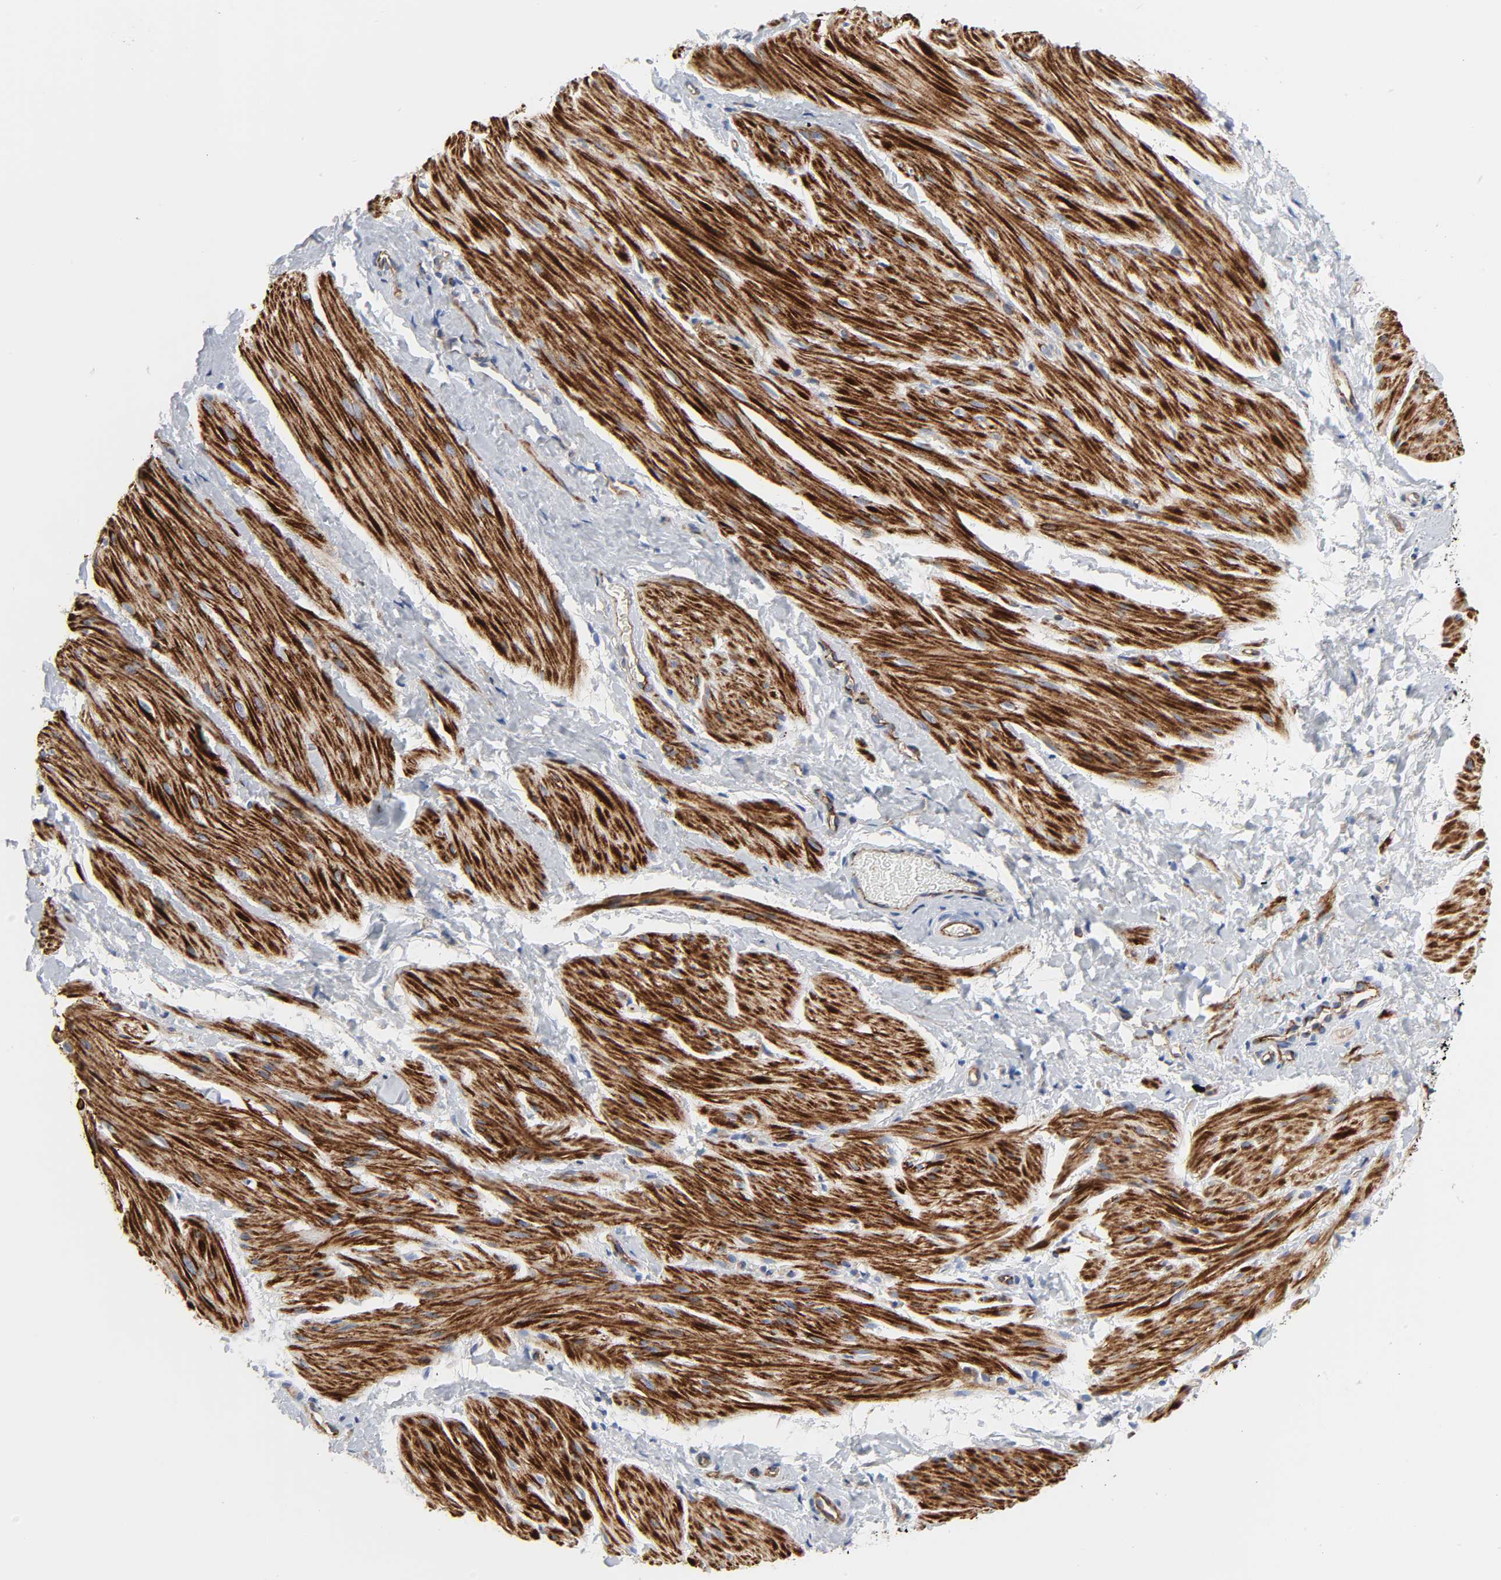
{"staining": {"intensity": "strong", "quantity": ">75%", "location": "cytoplasmic/membranous"}, "tissue": "smooth muscle", "cell_type": "Smooth muscle cells", "image_type": "normal", "snomed": [{"axis": "morphology", "description": "Normal tissue, NOS"}, {"axis": "topography", "description": "Smooth muscle"}], "caption": "This histopathology image shows unremarkable smooth muscle stained with immunohistochemistry (IHC) to label a protein in brown. The cytoplasmic/membranous of smooth muscle cells show strong positivity for the protein. Nuclei are counter-stained blue.", "gene": "PECAM1", "patient": {"sex": "male", "age": 16}}